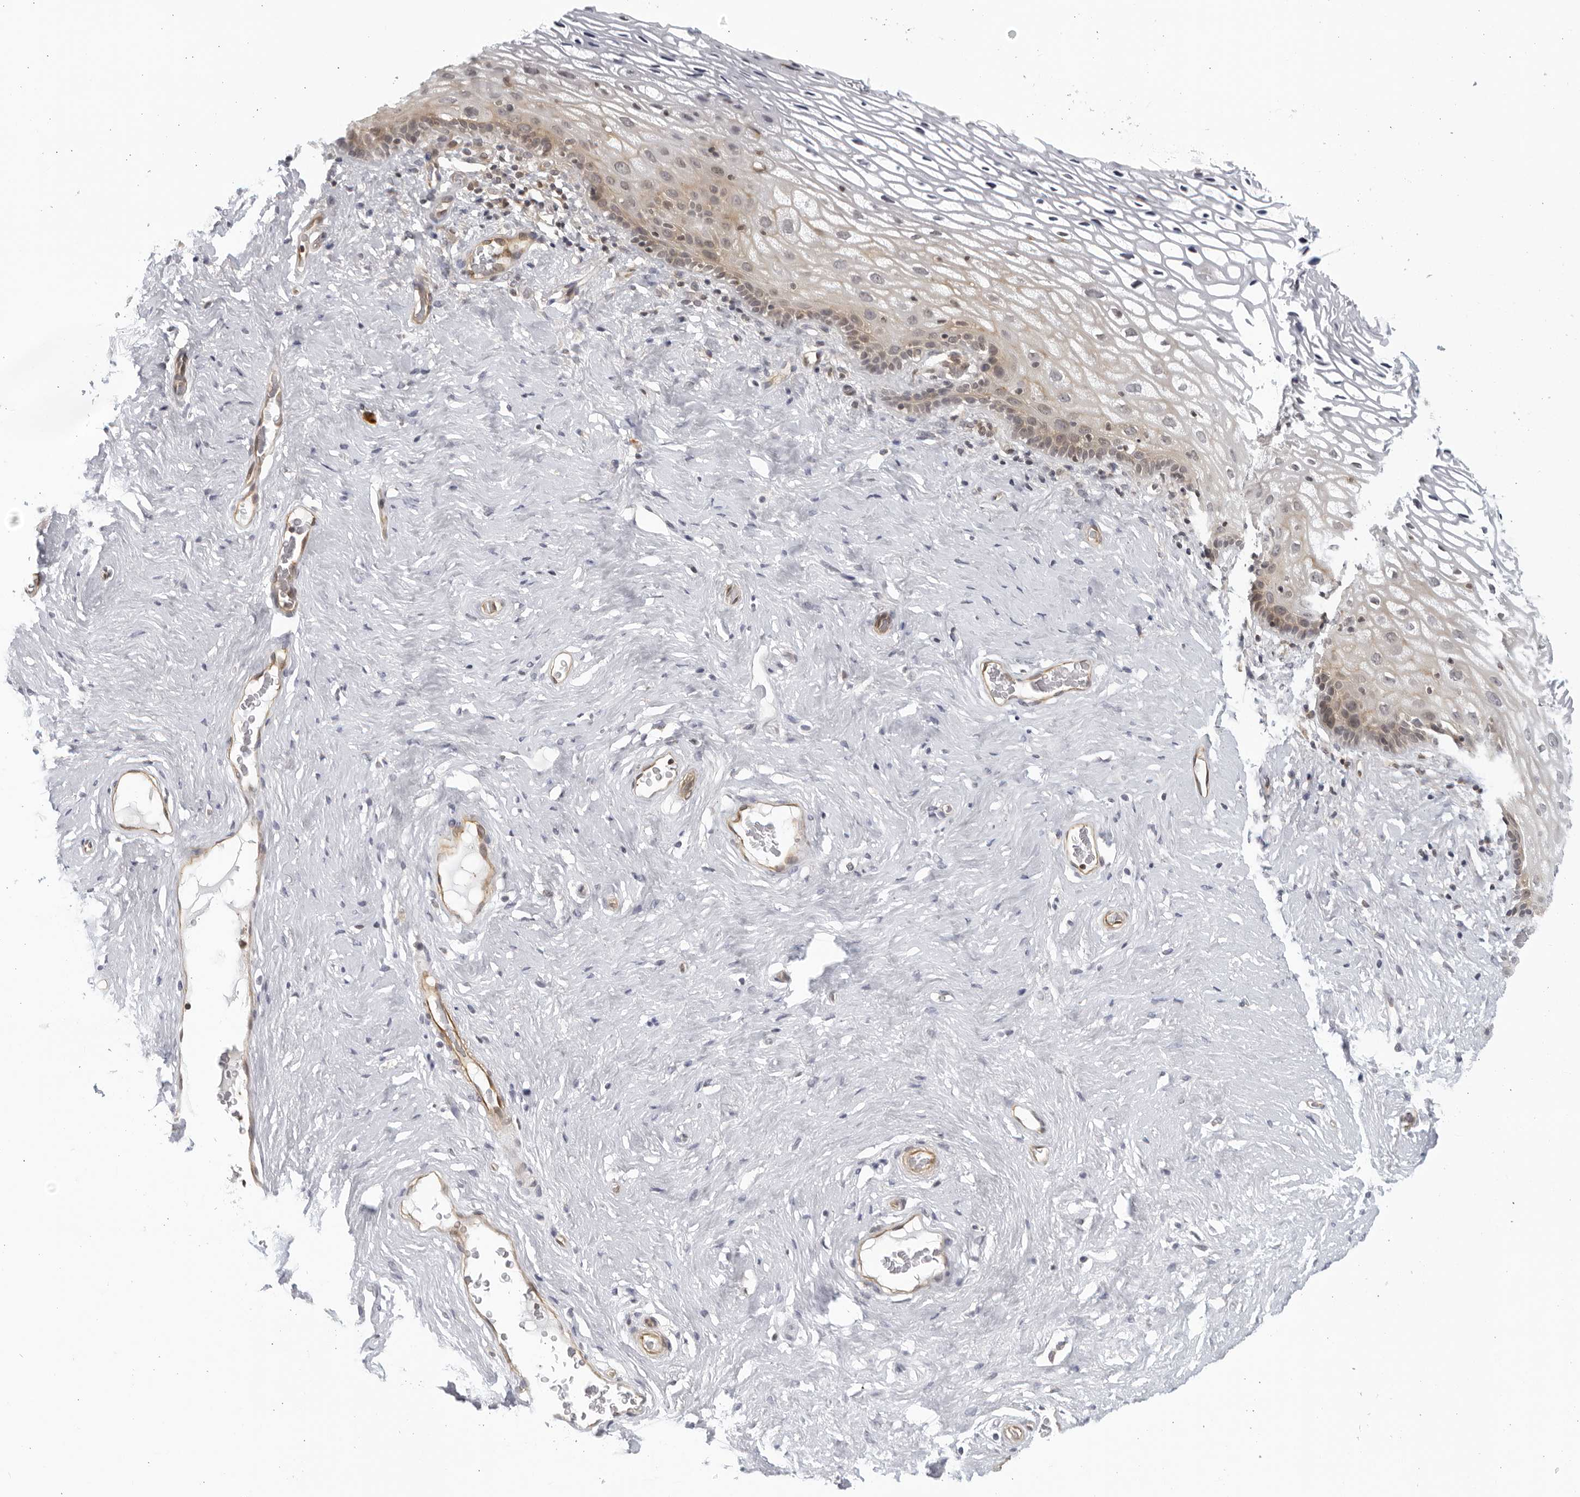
{"staining": {"intensity": "weak", "quantity": "<25%", "location": "cytoplasmic/membranous"}, "tissue": "vagina", "cell_type": "Squamous epithelial cells", "image_type": "normal", "snomed": [{"axis": "morphology", "description": "Normal tissue, NOS"}, {"axis": "morphology", "description": "Adenocarcinoma, NOS"}, {"axis": "topography", "description": "Rectum"}, {"axis": "topography", "description": "Vagina"}], "caption": "Protein analysis of benign vagina reveals no significant expression in squamous epithelial cells.", "gene": "SERTAD4", "patient": {"sex": "female", "age": 71}}